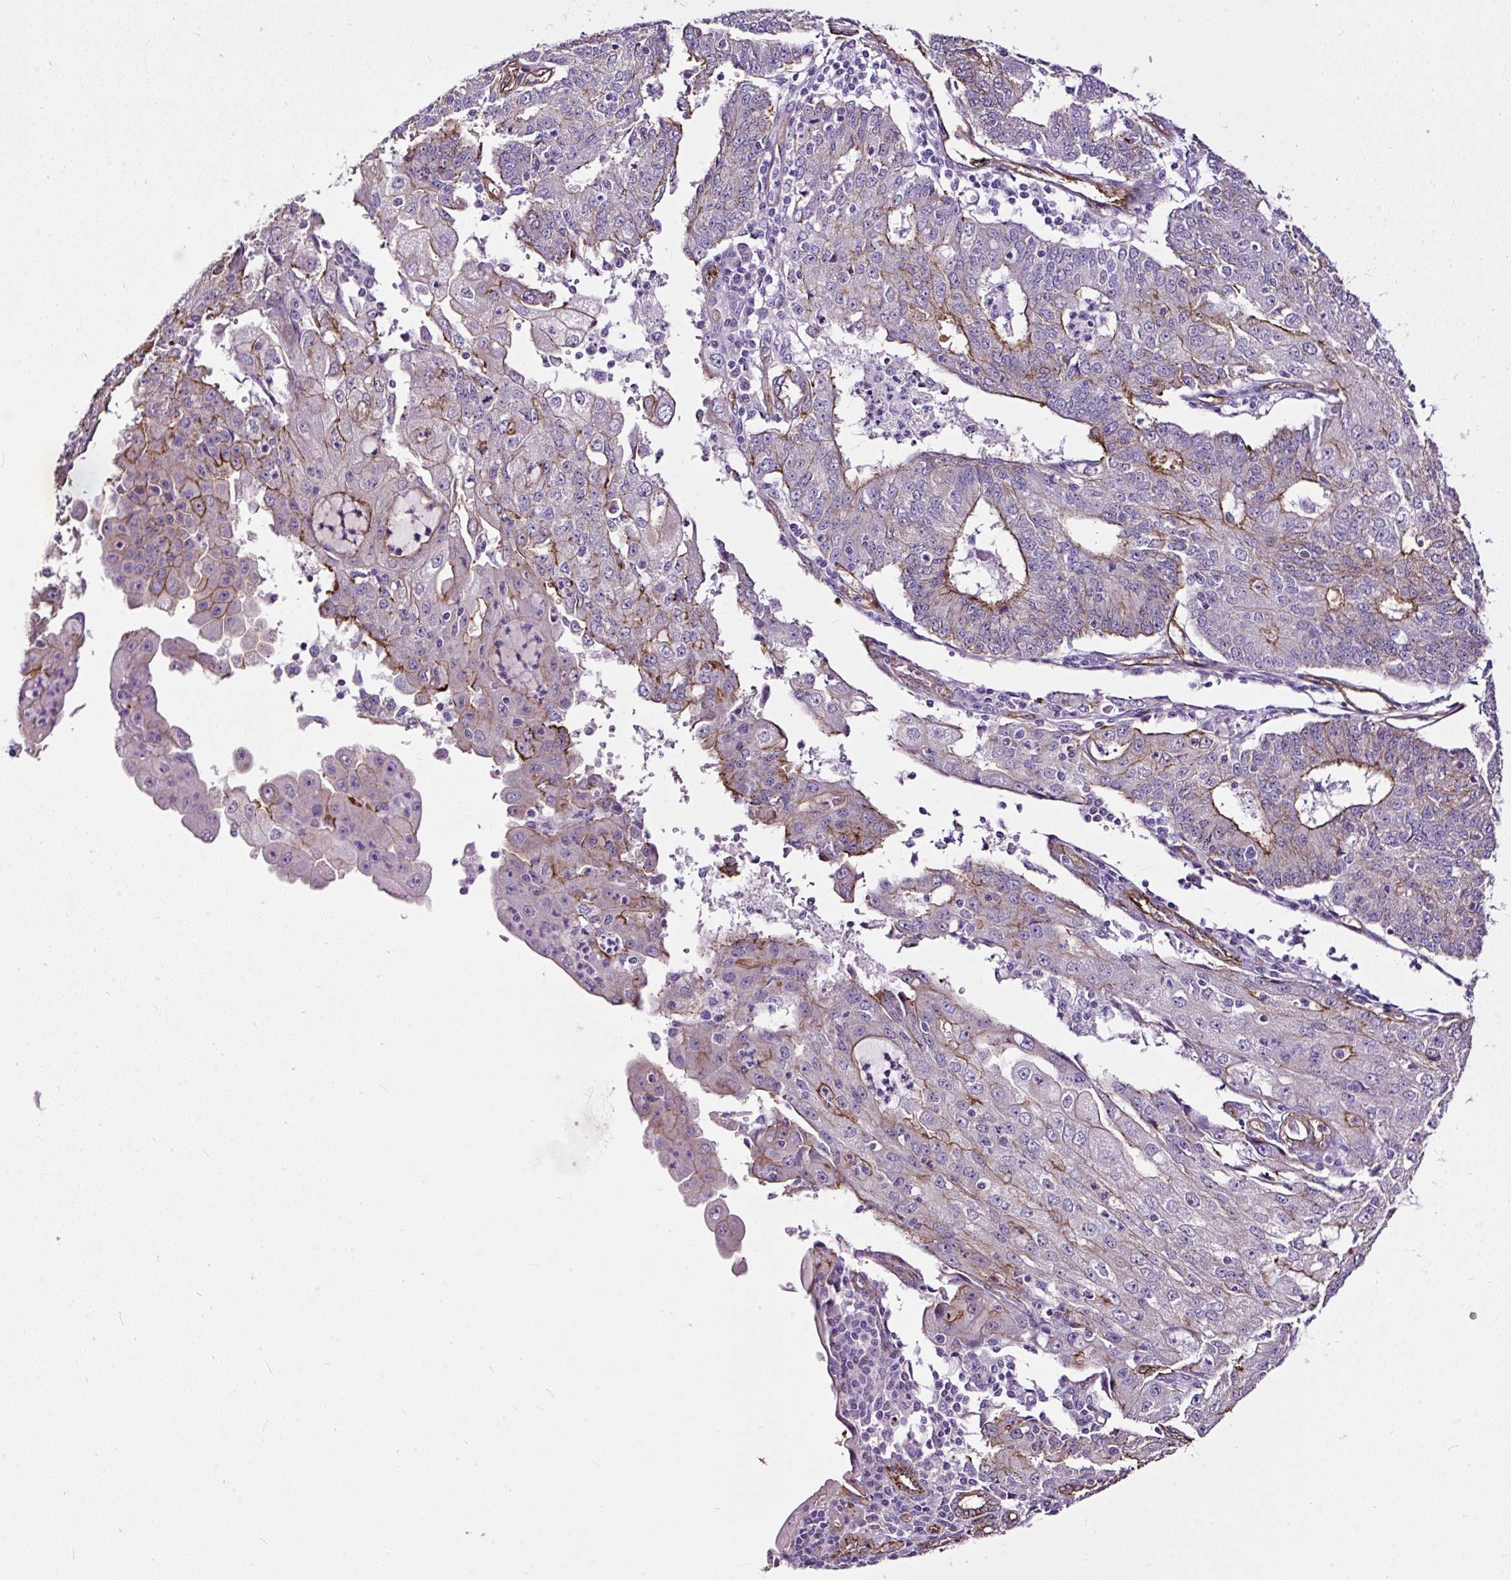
{"staining": {"intensity": "moderate", "quantity": "<25%", "location": "cytoplasmic/membranous"}, "tissue": "endometrial cancer", "cell_type": "Tumor cells", "image_type": "cancer", "snomed": [{"axis": "morphology", "description": "Adenocarcinoma, NOS"}, {"axis": "topography", "description": "Endometrium"}], "caption": "Protein staining exhibits moderate cytoplasmic/membranous staining in approximately <25% of tumor cells in endometrial adenocarcinoma.", "gene": "MAGEB16", "patient": {"sex": "female", "age": 56}}